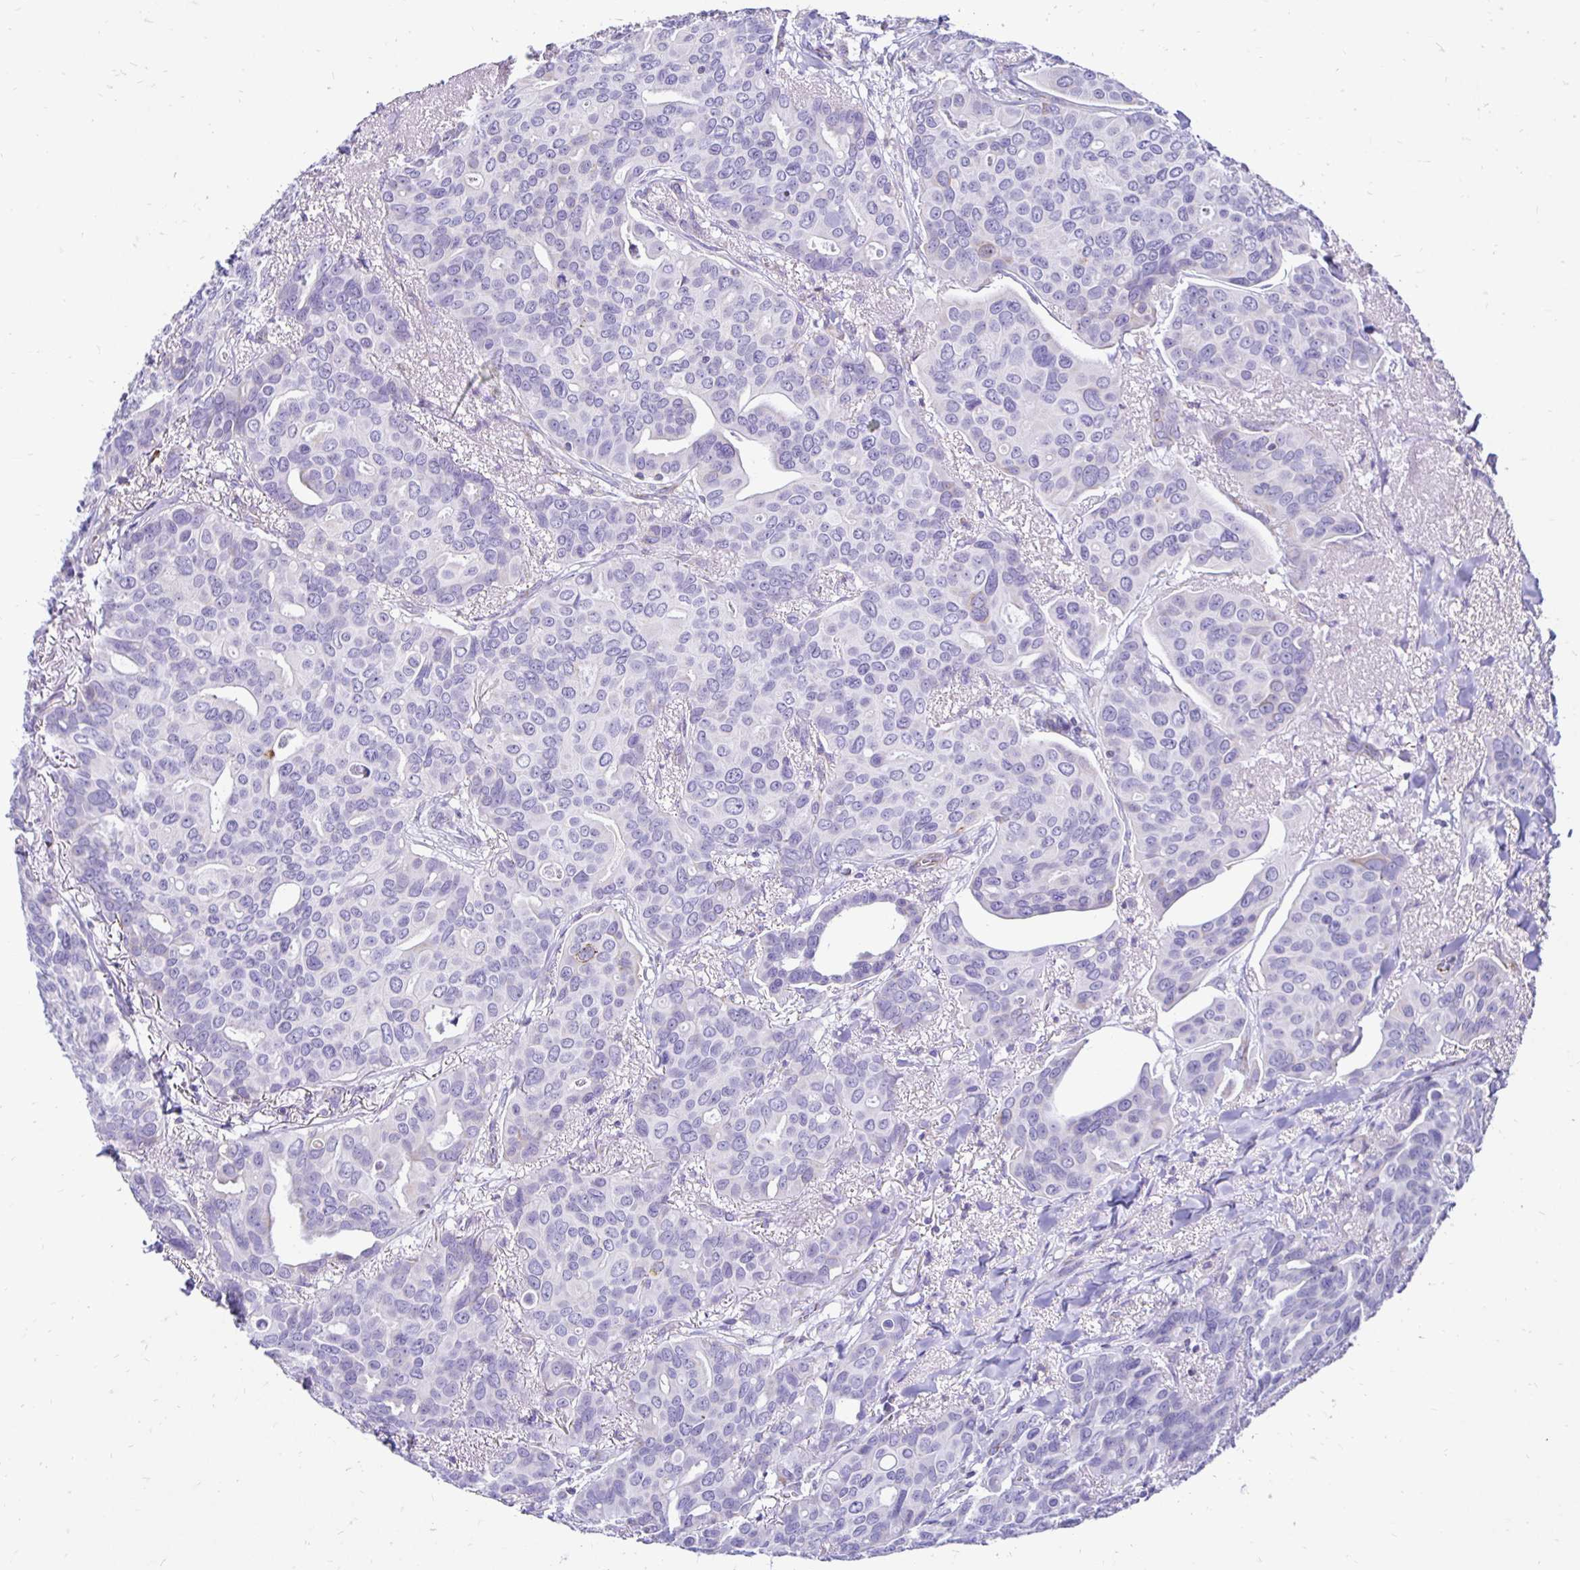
{"staining": {"intensity": "negative", "quantity": "none", "location": "none"}, "tissue": "breast cancer", "cell_type": "Tumor cells", "image_type": "cancer", "snomed": [{"axis": "morphology", "description": "Duct carcinoma"}, {"axis": "topography", "description": "Breast"}], "caption": "An IHC micrograph of invasive ductal carcinoma (breast) is shown. There is no staining in tumor cells of invasive ductal carcinoma (breast).", "gene": "PLAAT2", "patient": {"sex": "female", "age": 54}}